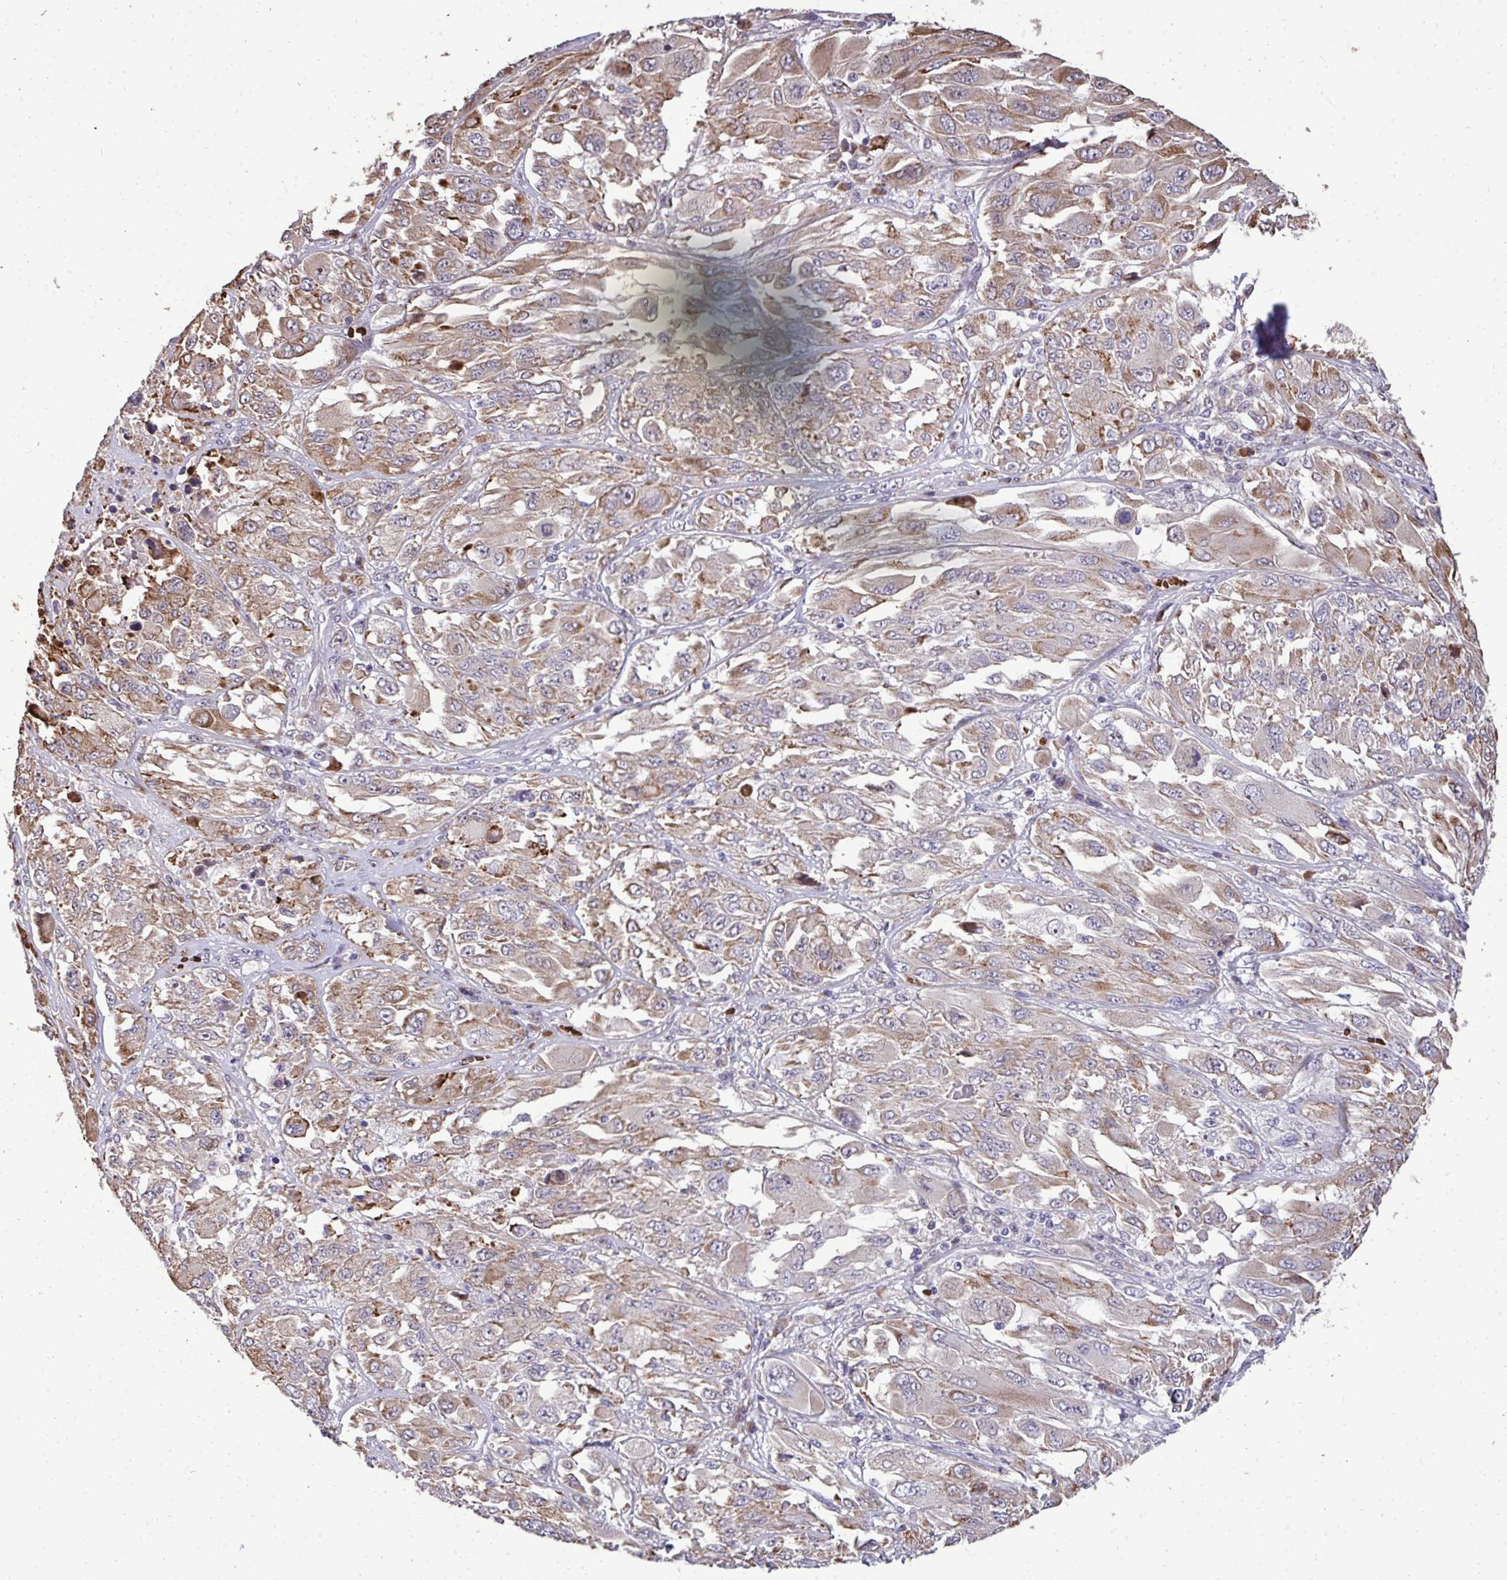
{"staining": {"intensity": "weak", "quantity": ">75%", "location": "cytoplasmic/membranous"}, "tissue": "melanoma", "cell_type": "Tumor cells", "image_type": "cancer", "snomed": [{"axis": "morphology", "description": "Malignant melanoma, NOS"}, {"axis": "topography", "description": "Skin"}], "caption": "Melanoma was stained to show a protein in brown. There is low levels of weak cytoplasmic/membranous positivity in approximately >75% of tumor cells.", "gene": "FIBCD1", "patient": {"sex": "female", "age": 91}}